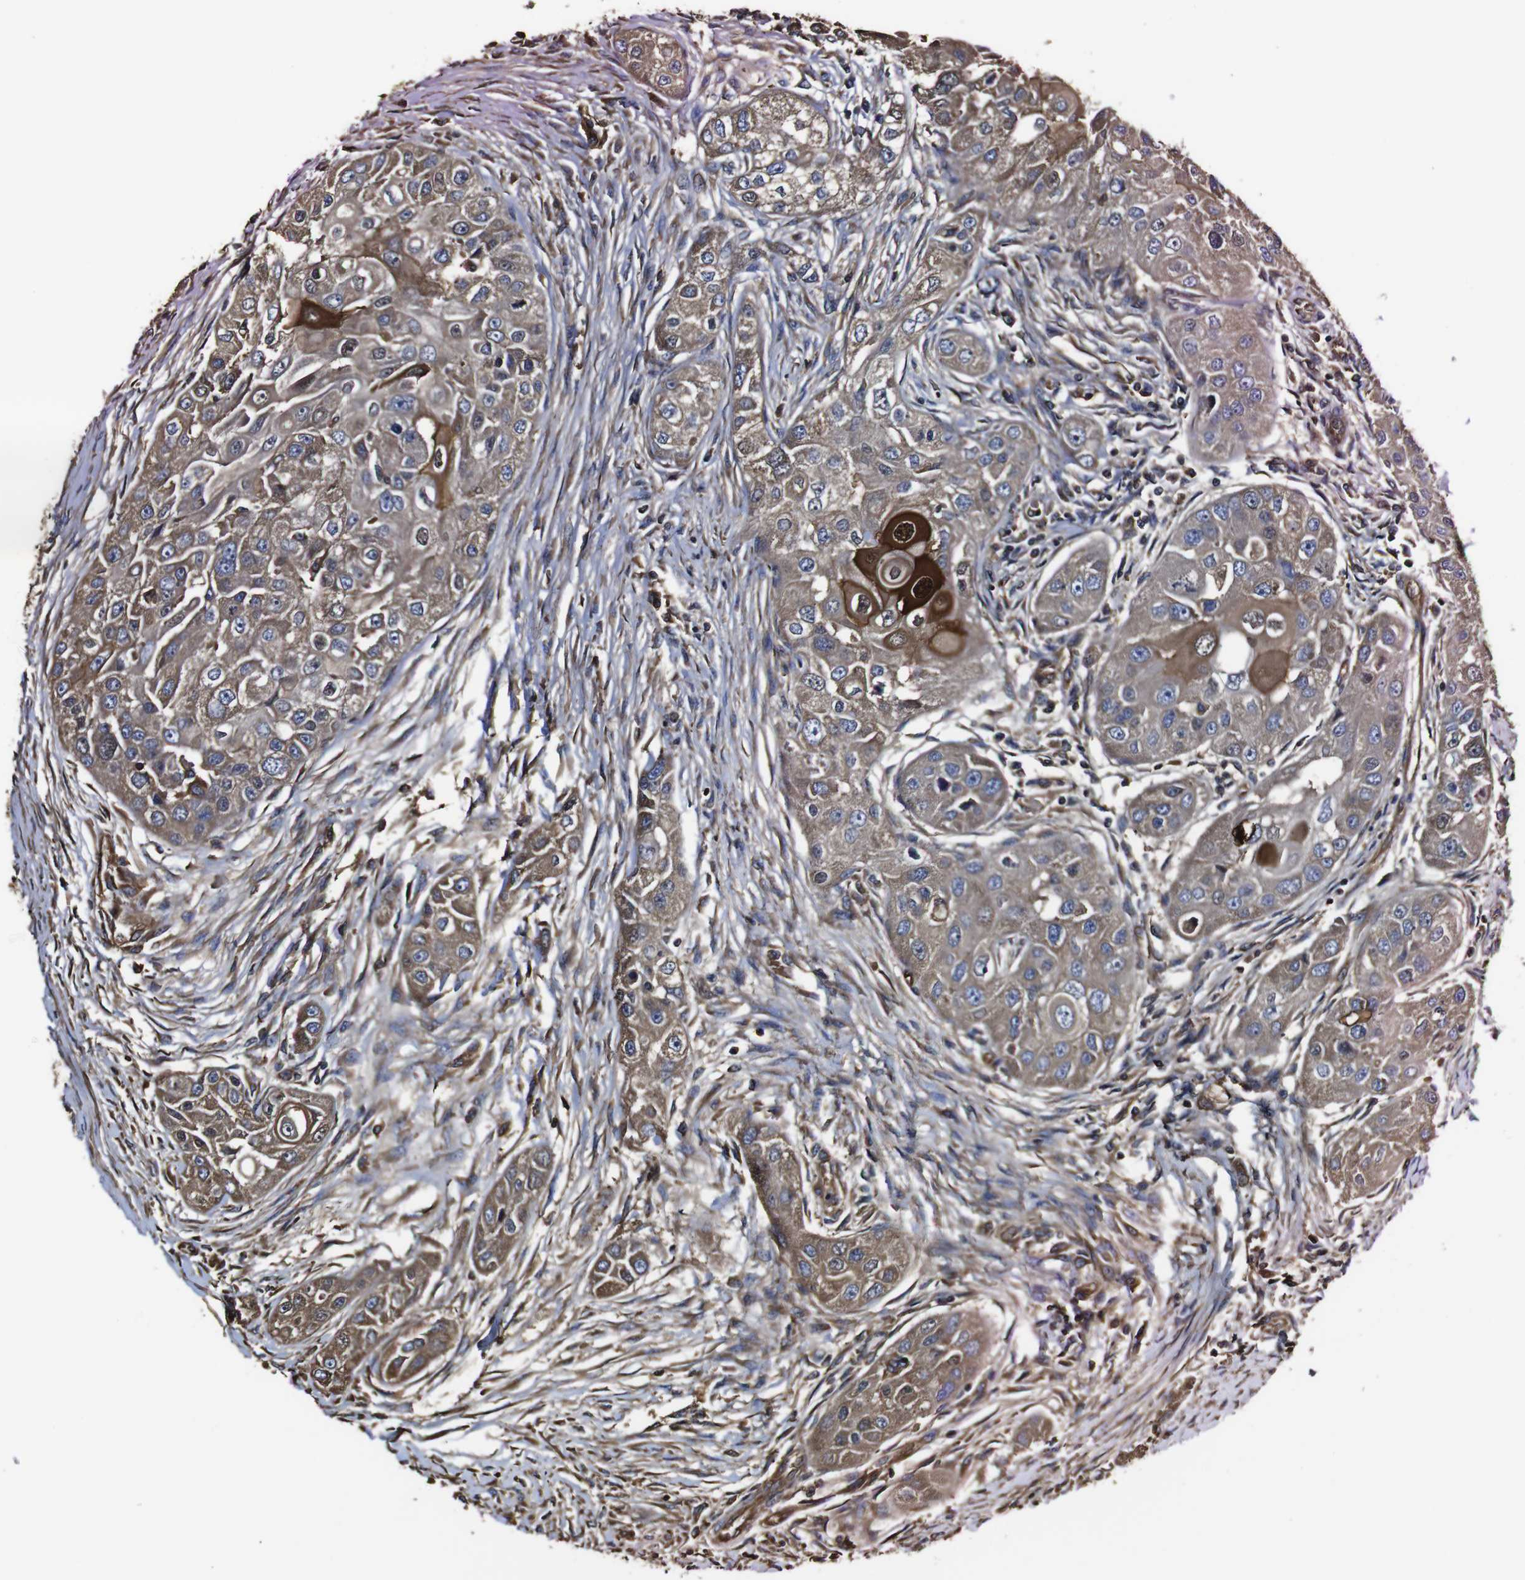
{"staining": {"intensity": "moderate", "quantity": ">75%", "location": "cytoplasmic/membranous"}, "tissue": "head and neck cancer", "cell_type": "Tumor cells", "image_type": "cancer", "snomed": [{"axis": "morphology", "description": "Normal tissue, NOS"}, {"axis": "morphology", "description": "Squamous cell carcinoma, NOS"}, {"axis": "topography", "description": "Skeletal muscle"}, {"axis": "topography", "description": "Head-Neck"}], "caption": "A photomicrograph of human head and neck cancer stained for a protein shows moderate cytoplasmic/membranous brown staining in tumor cells.", "gene": "MSN", "patient": {"sex": "male", "age": 51}}